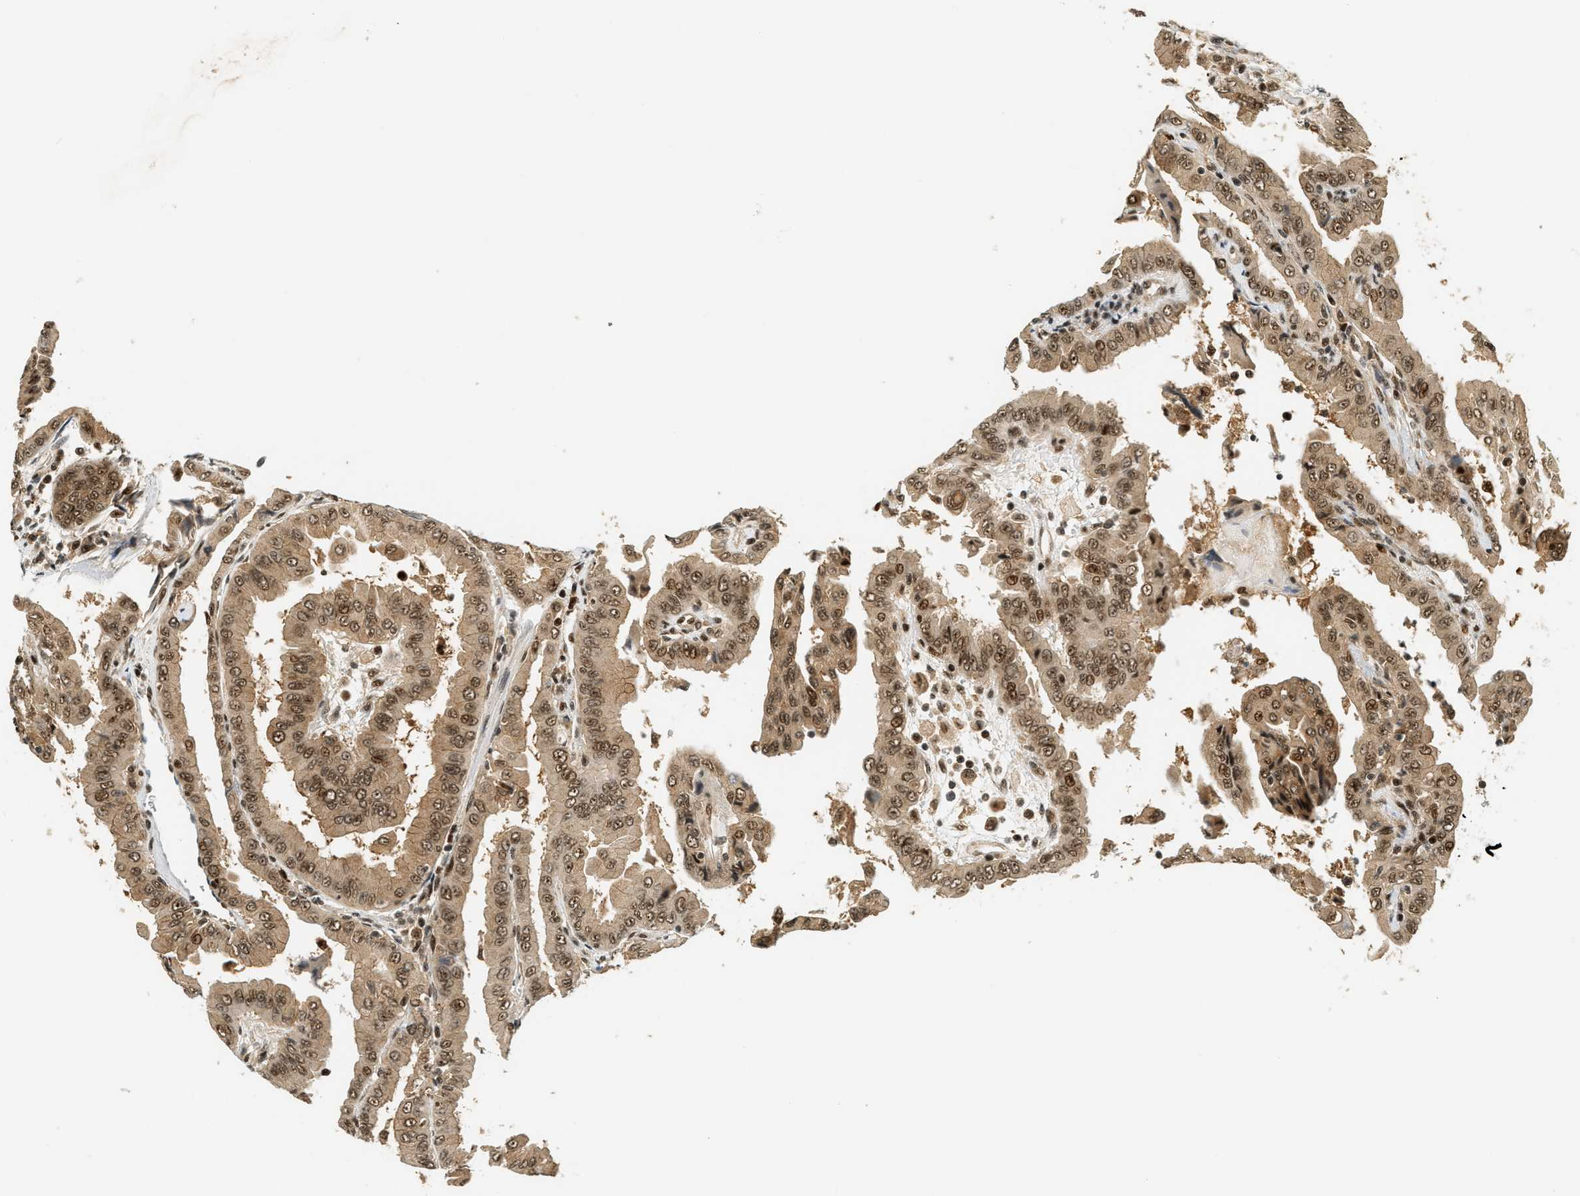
{"staining": {"intensity": "moderate", "quantity": ">75%", "location": "cytoplasmic/membranous,nuclear"}, "tissue": "thyroid cancer", "cell_type": "Tumor cells", "image_type": "cancer", "snomed": [{"axis": "morphology", "description": "Papillary adenocarcinoma, NOS"}, {"axis": "topography", "description": "Thyroid gland"}], "caption": "Protein expression analysis of human thyroid cancer reveals moderate cytoplasmic/membranous and nuclear staining in about >75% of tumor cells.", "gene": "FOXM1", "patient": {"sex": "male", "age": 33}}